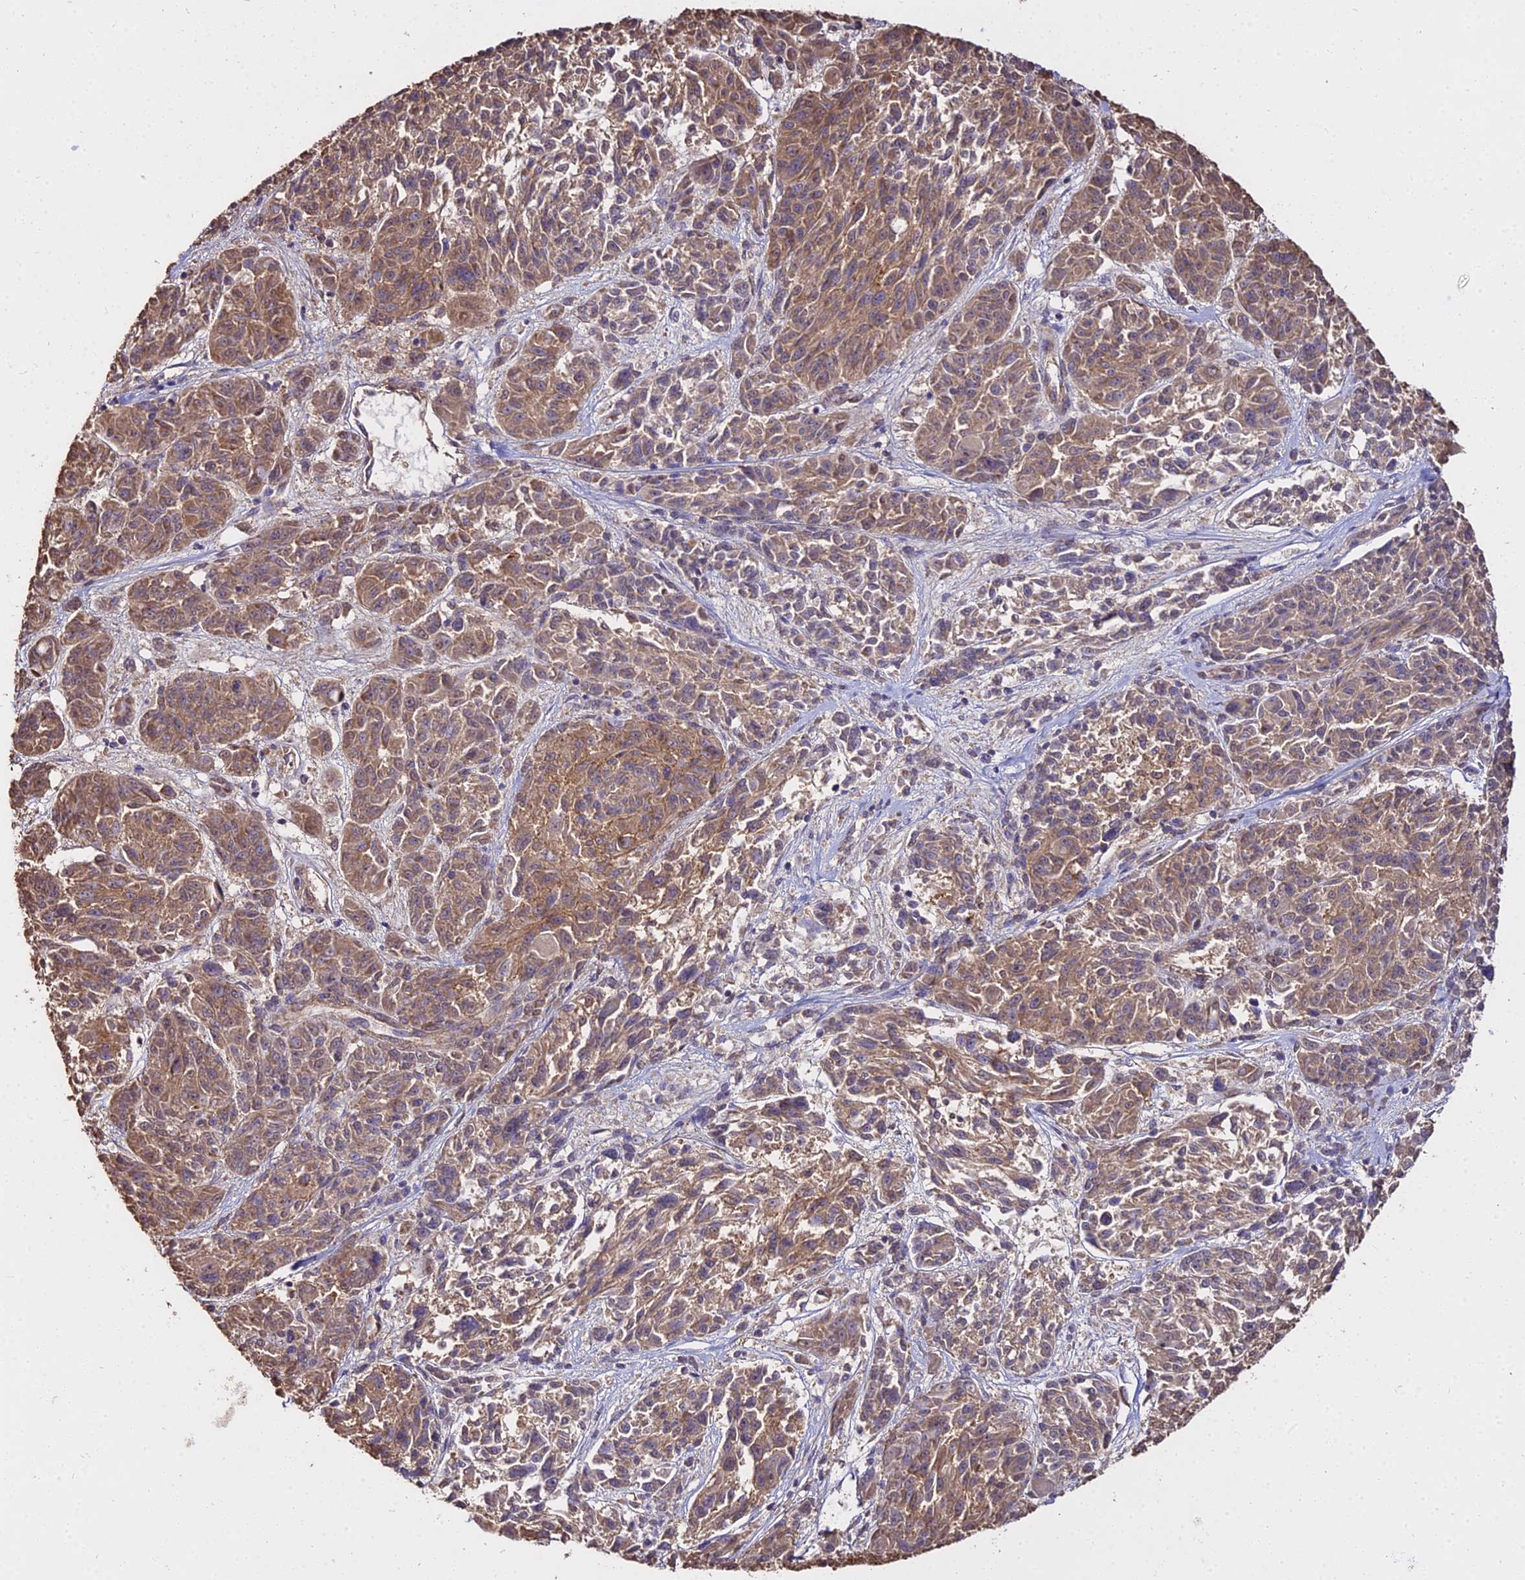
{"staining": {"intensity": "moderate", "quantity": ">75%", "location": "cytoplasmic/membranous"}, "tissue": "melanoma", "cell_type": "Tumor cells", "image_type": "cancer", "snomed": [{"axis": "morphology", "description": "Malignant melanoma, NOS"}, {"axis": "topography", "description": "Skin"}], "caption": "The micrograph displays immunohistochemical staining of malignant melanoma. There is moderate cytoplasmic/membranous positivity is appreciated in about >75% of tumor cells.", "gene": "METTL13", "patient": {"sex": "male", "age": 53}}